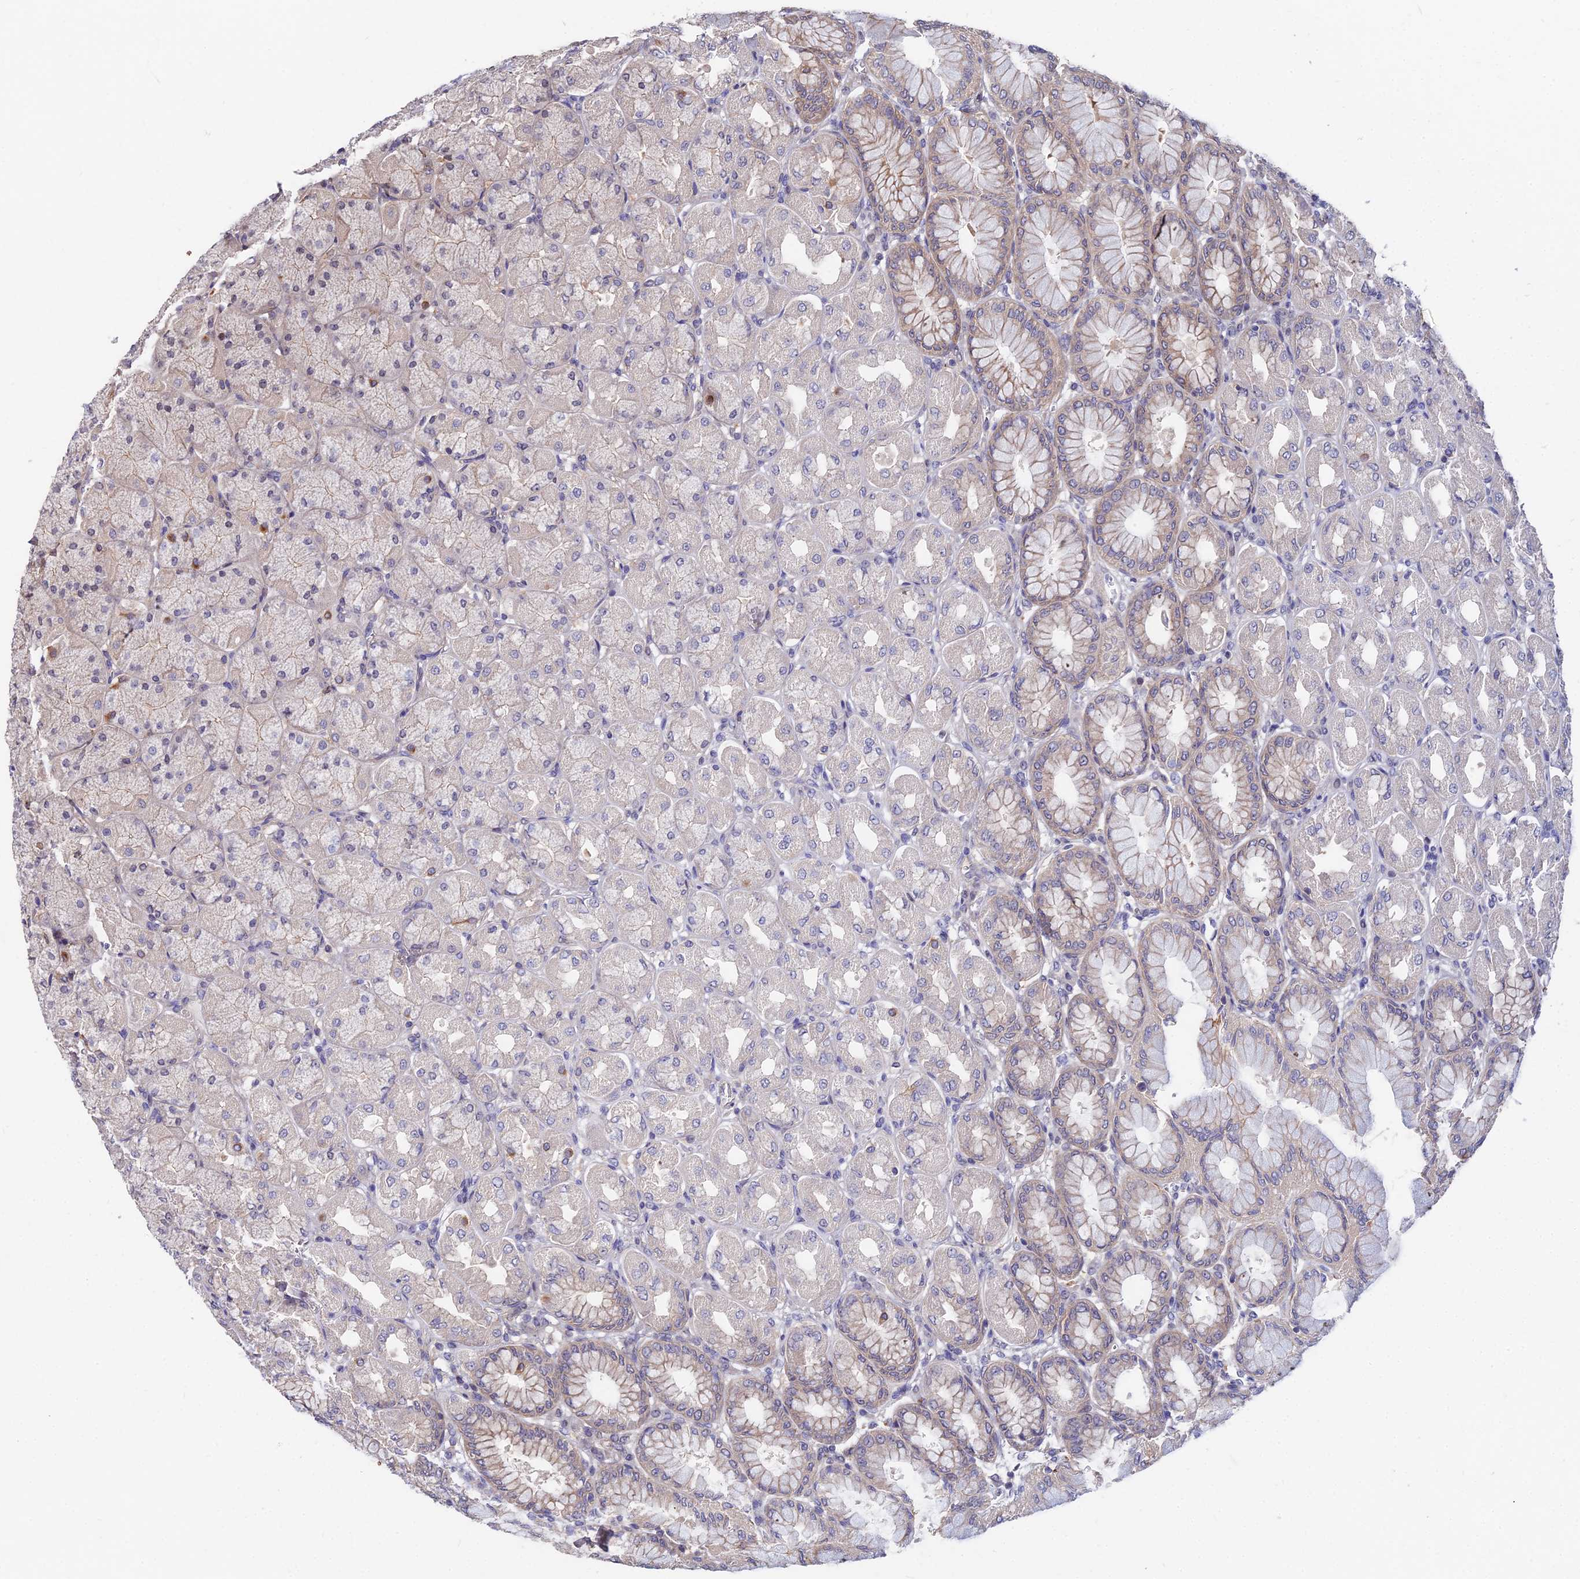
{"staining": {"intensity": "moderate", "quantity": "25%-75%", "location": "cytoplasmic/membranous,nuclear"}, "tissue": "stomach", "cell_type": "Glandular cells", "image_type": "normal", "snomed": [{"axis": "morphology", "description": "Normal tissue, NOS"}, {"axis": "topography", "description": "Stomach, upper"}], "caption": "Protein staining of unremarkable stomach exhibits moderate cytoplasmic/membranous,nuclear positivity in approximately 25%-75% of glandular cells.", "gene": "INPP4A", "patient": {"sex": "female", "age": 56}}